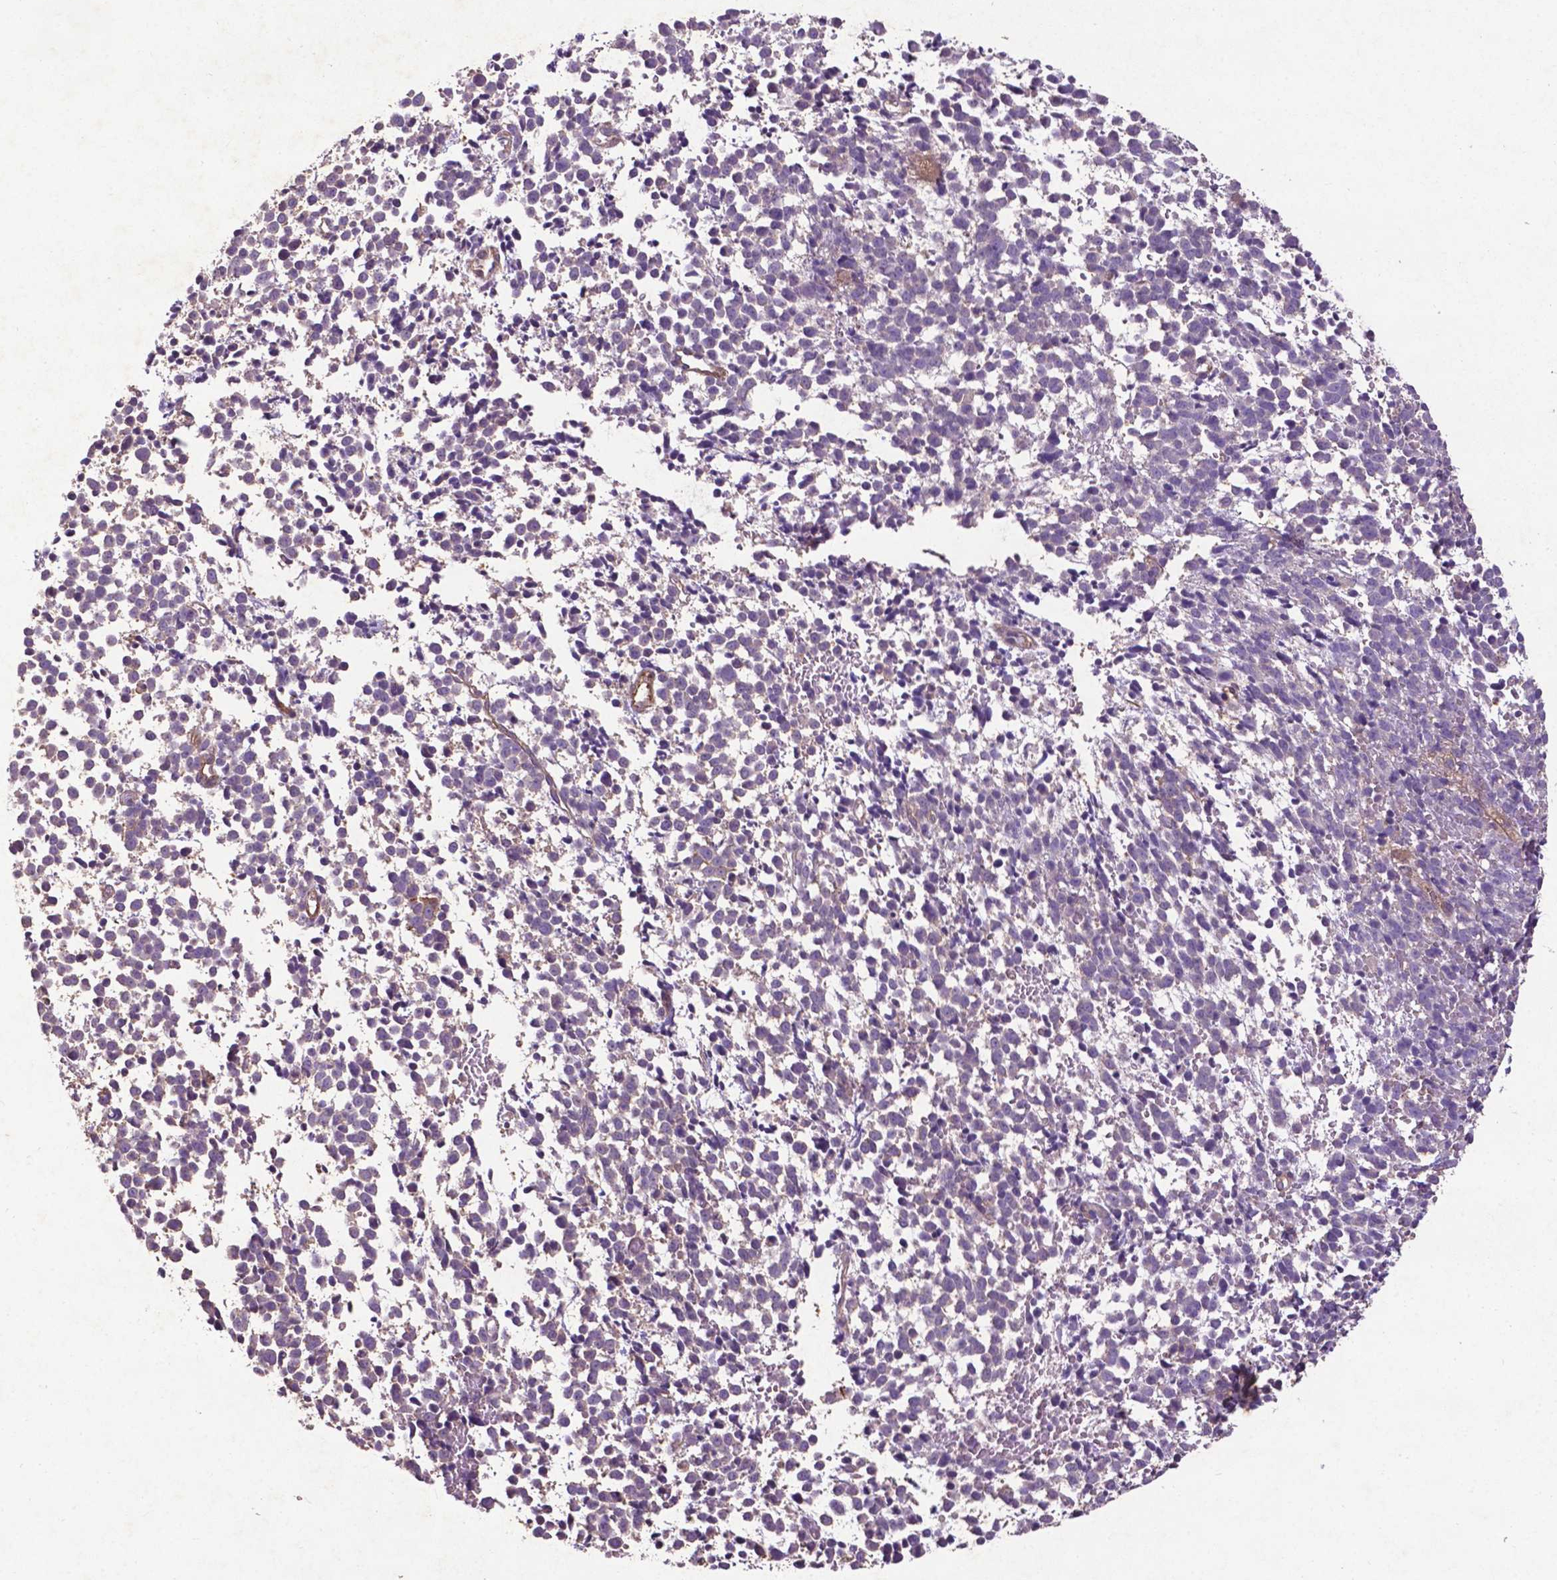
{"staining": {"intensity": "negative", "quantity": "none", "location": "none"}, "tissue": "melanoma", "cell_type": "Tumor cells", "image_type": "cancer", "snomed": [{"axis": "morphology", "description": "Malignant melanoma, NOS"}, {"axis": "topography", "description": "Skin"}], "caption": "An image of melanoma stained for a protein displays no brown staining in tumor cells.", "gene": "RRAS", "patient": {"sex": "female", "age": 70}}